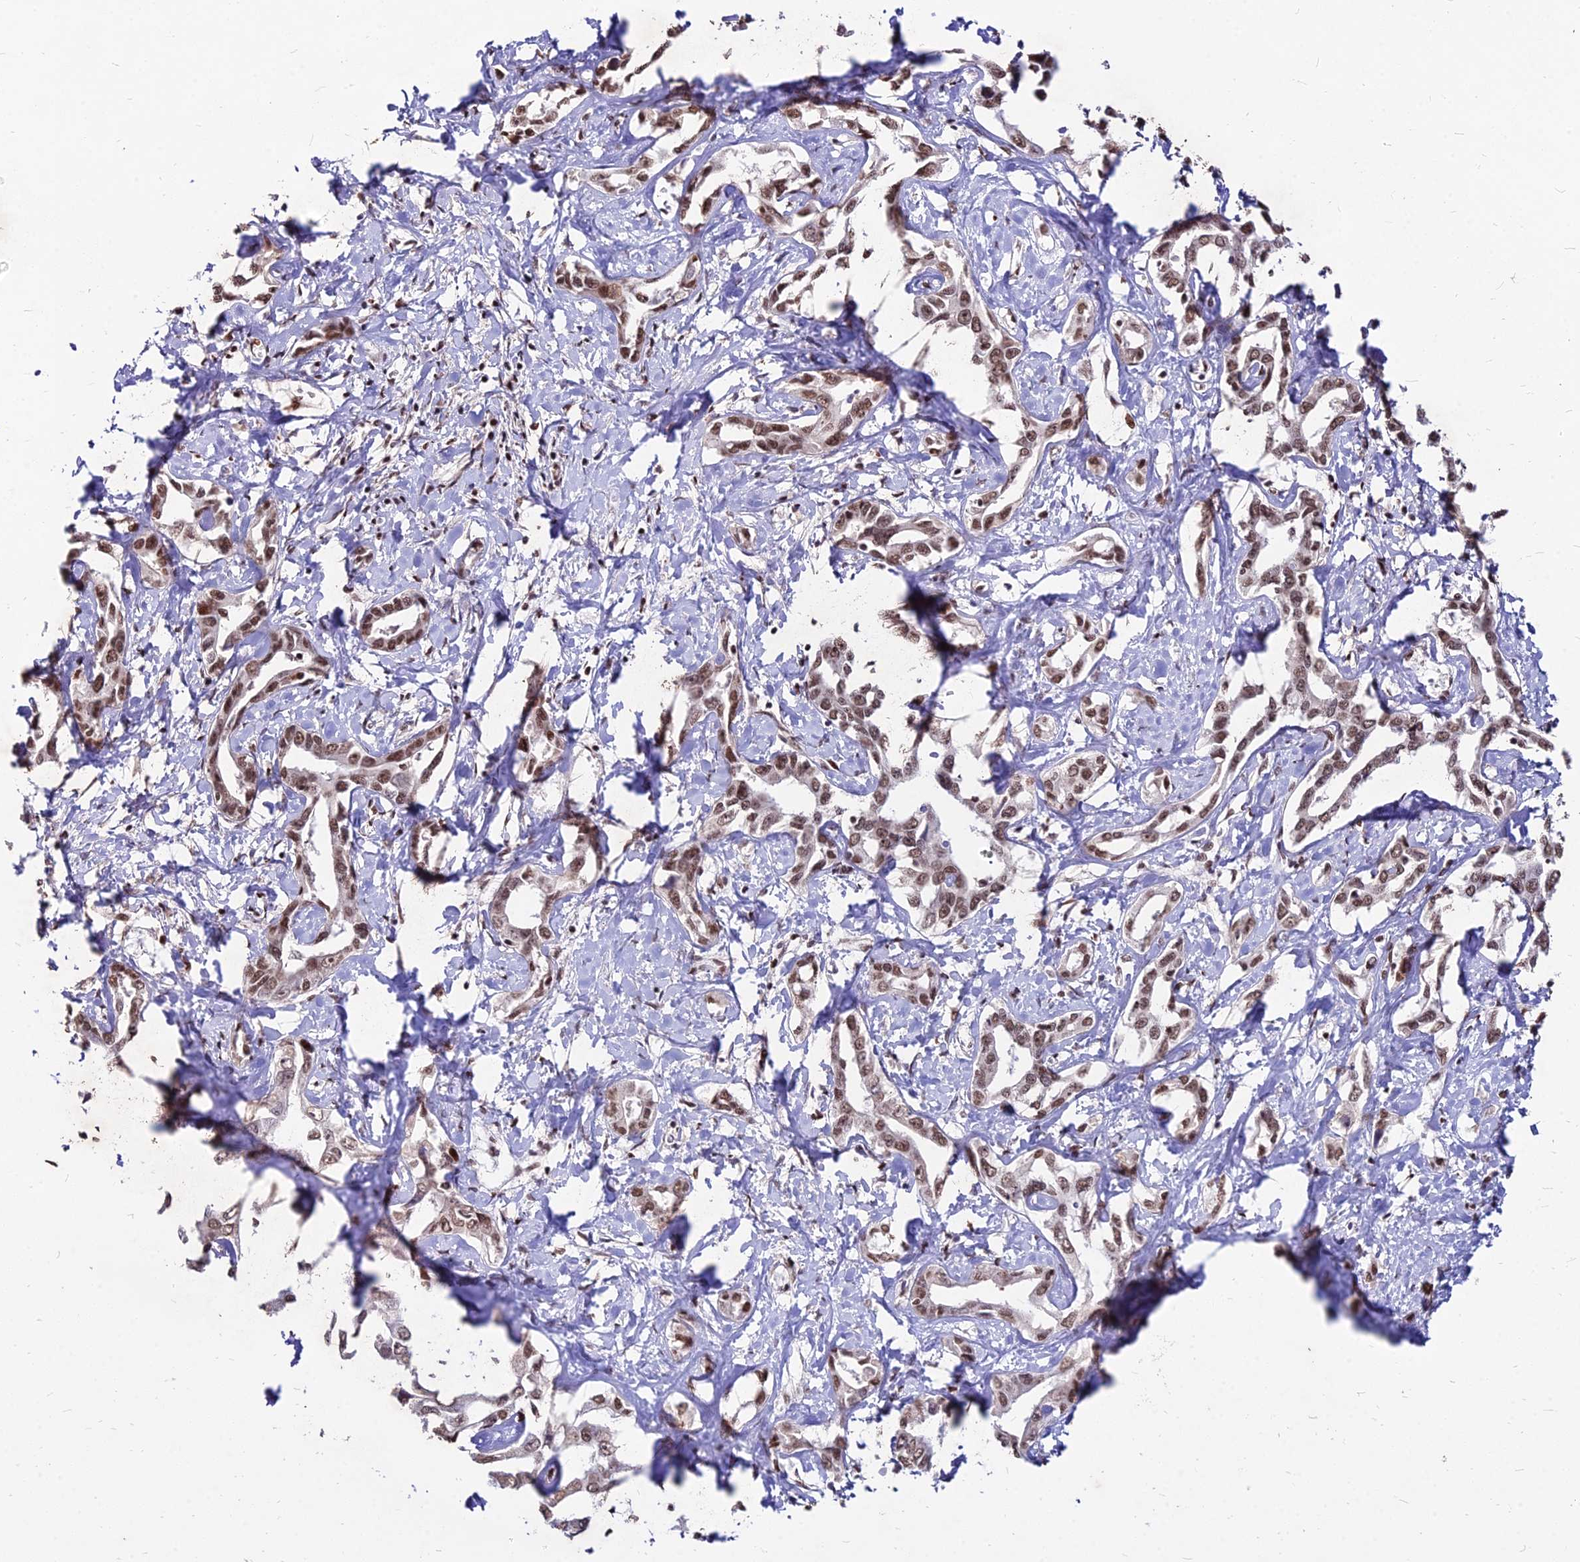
{"staining": {"intensity": "moderate", "quantity": ">75%", "location": "nuclear"}, "tissue": "liver cancer", "cell_type": "Tumor cells", "image_type": "cancer", "snomed": [{"axis": "morphology", "description": "Cholangiocarcinoma"}, {"axis": "topography", "description": "Liver"}], "caption": "About >75% of tumor cells in liver cholangiocarcinoma display moderate nuclear protein expression as visualized by brown immunohistochemical staining.", "gene": "ZBED4", "patient": {"sex": "male", "age": 59}}